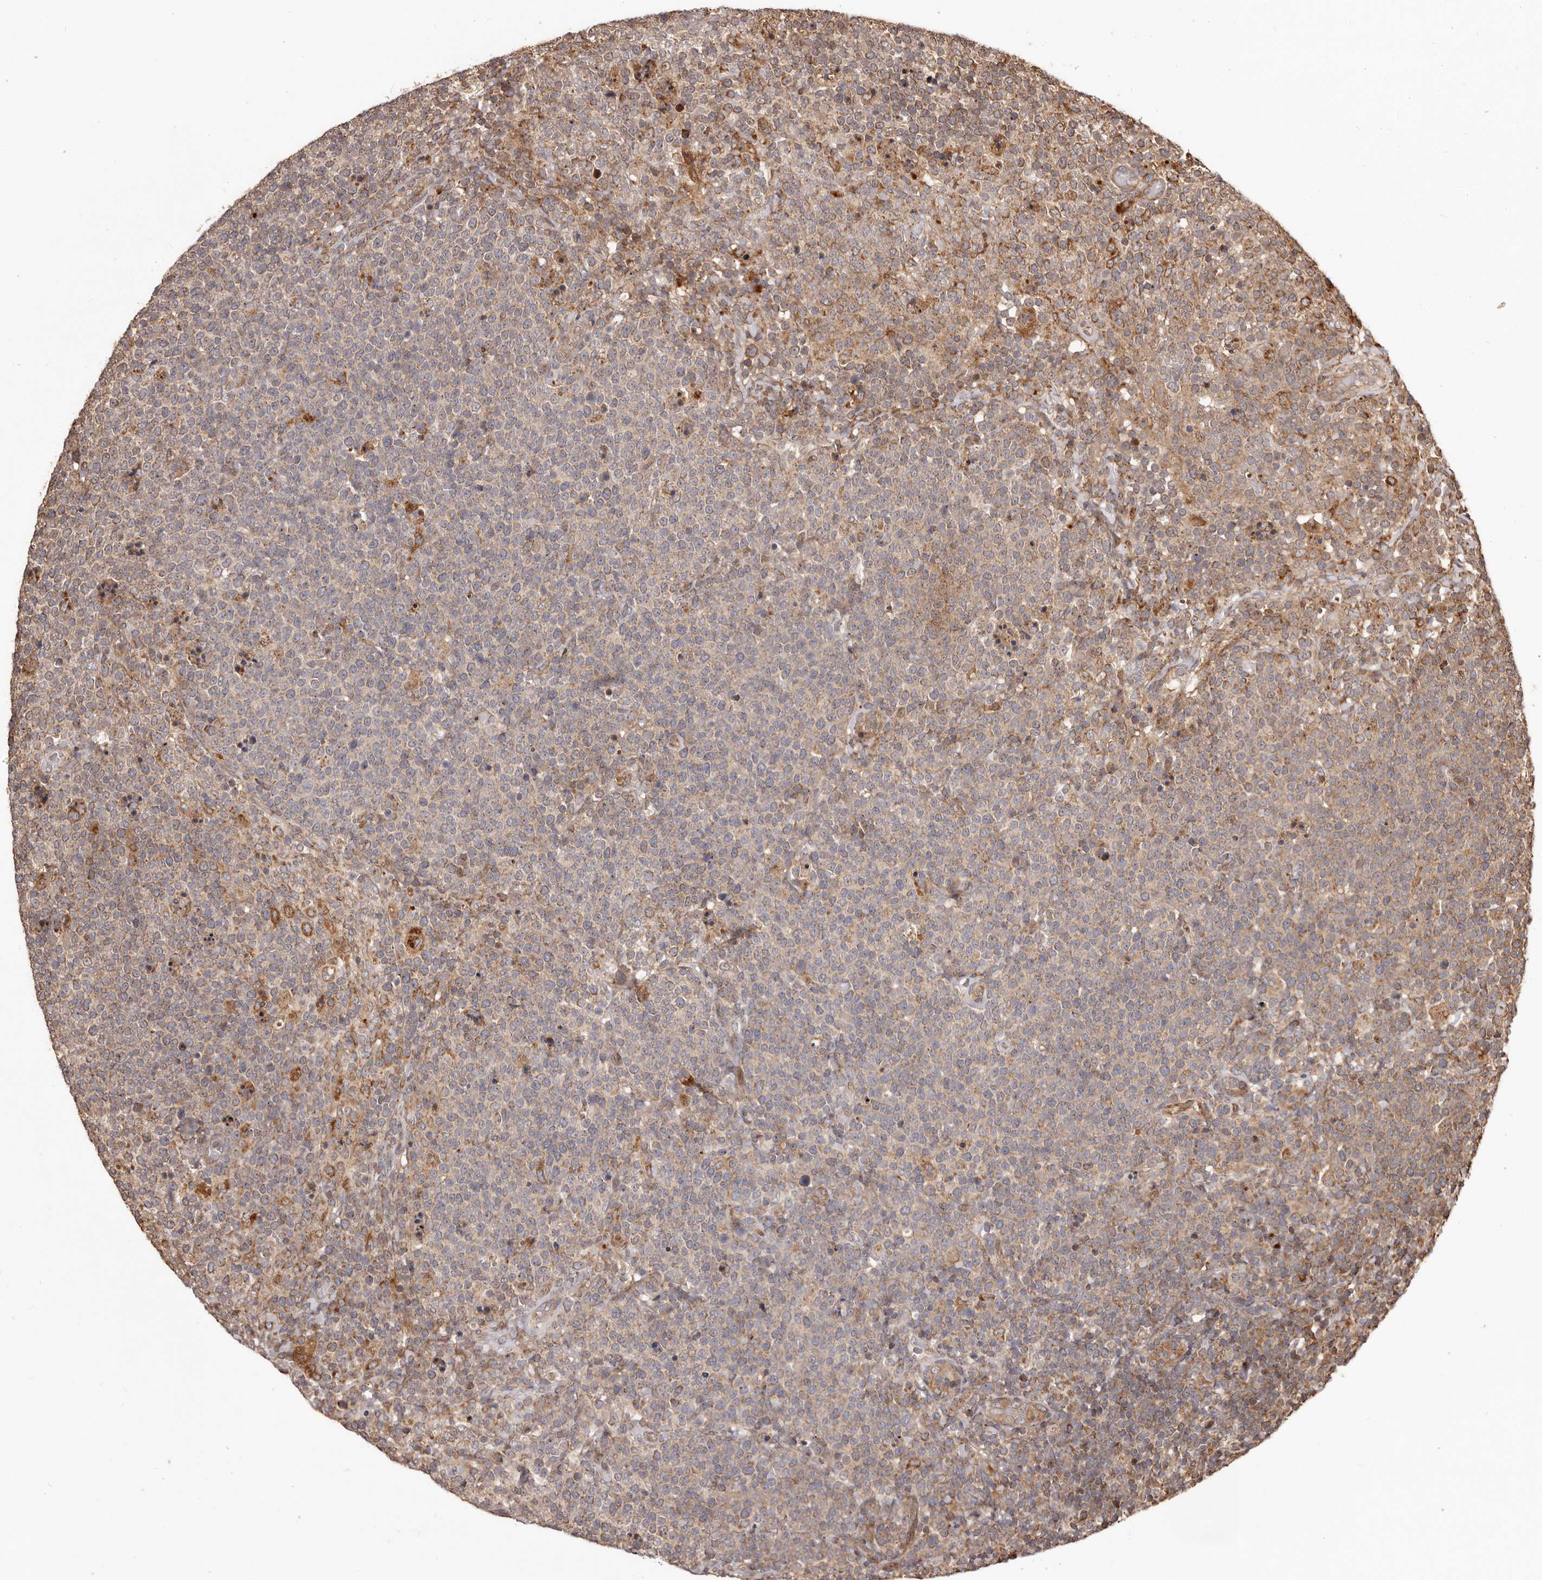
{"staining": {"intensity": "weak", "quantity": "25%-75%", "location": "cytoplasmic/membranous"}, "tissue": "lymphoma", "cell_type": "Tumor cells", "image_type": "cancer", "snomed": [{"axis": "morphology", "description": "Malignant lymphoma, non-Hodgkin's type, High grade"}, {"axis": "topography", "description": "Lymph node"}], "caption": "A high-resolution histopathology image shows immunohistochemistry staining of lymphoma, which displays weak cytoplasmic/membranous positivity in about 25%-75% of tumor cells. The protein is shown in brown color, while the nuclei are stained blue.", "gene": "MTO1", "patient": {"sex": "male", "age": 61}}